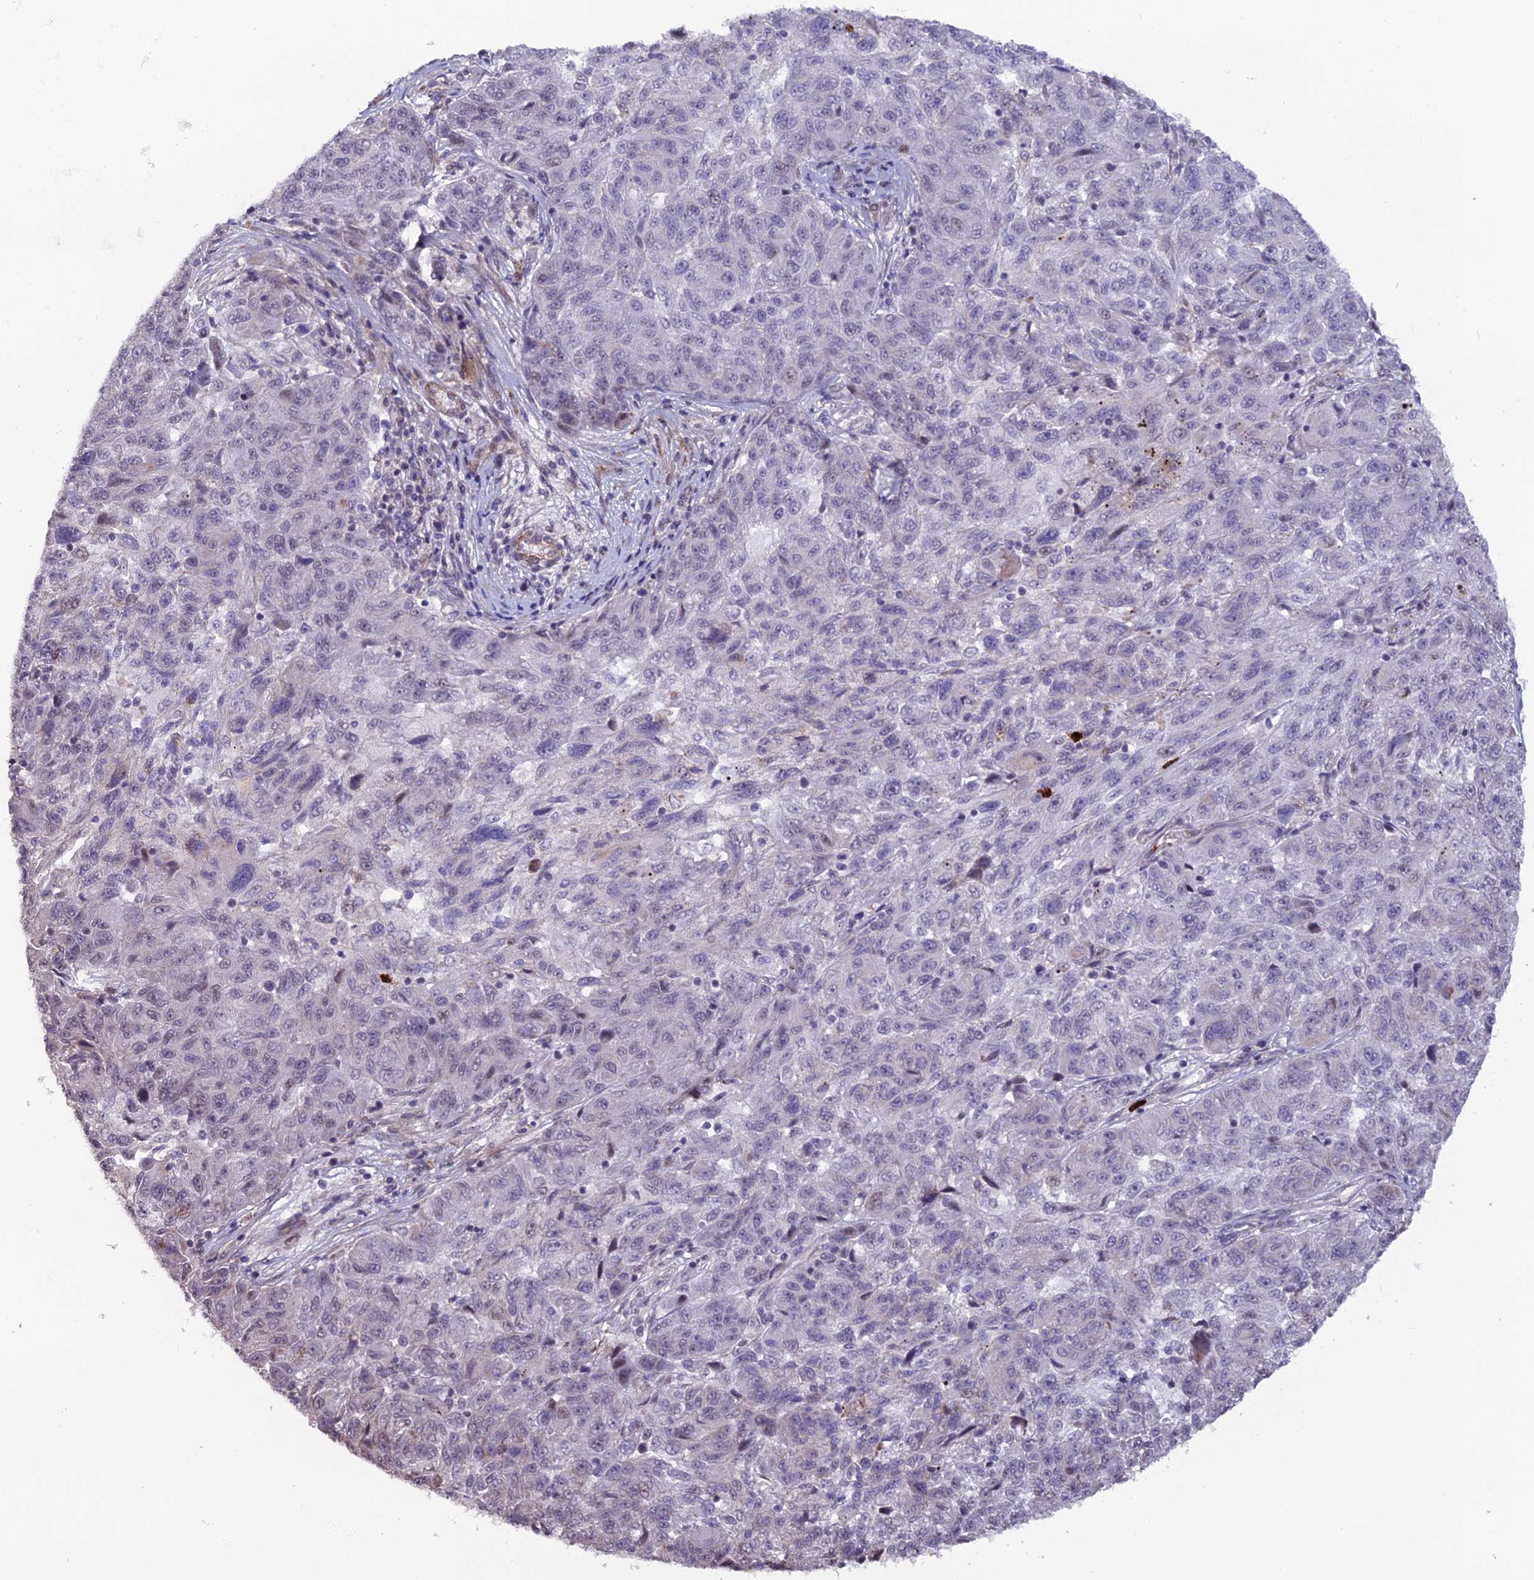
{"staining": {"intensity": "negative", "quantity": "none", "location": "none"}, "tissue": "melanoma", "cell_type": "Tumor cells", "image_type": "cancer", "snomed": [{"axis": "morphology", "description": "Malignant melanoma, NOS"}, {"axis": "topography", "description": "Skin"}], "caption": "Human malignant melanoma stained for a protein using immunohistochemistry reveals no positivity in tumor cells.", "gene": "COL6A6", "patient": {"sex": "male", "age": 53}}